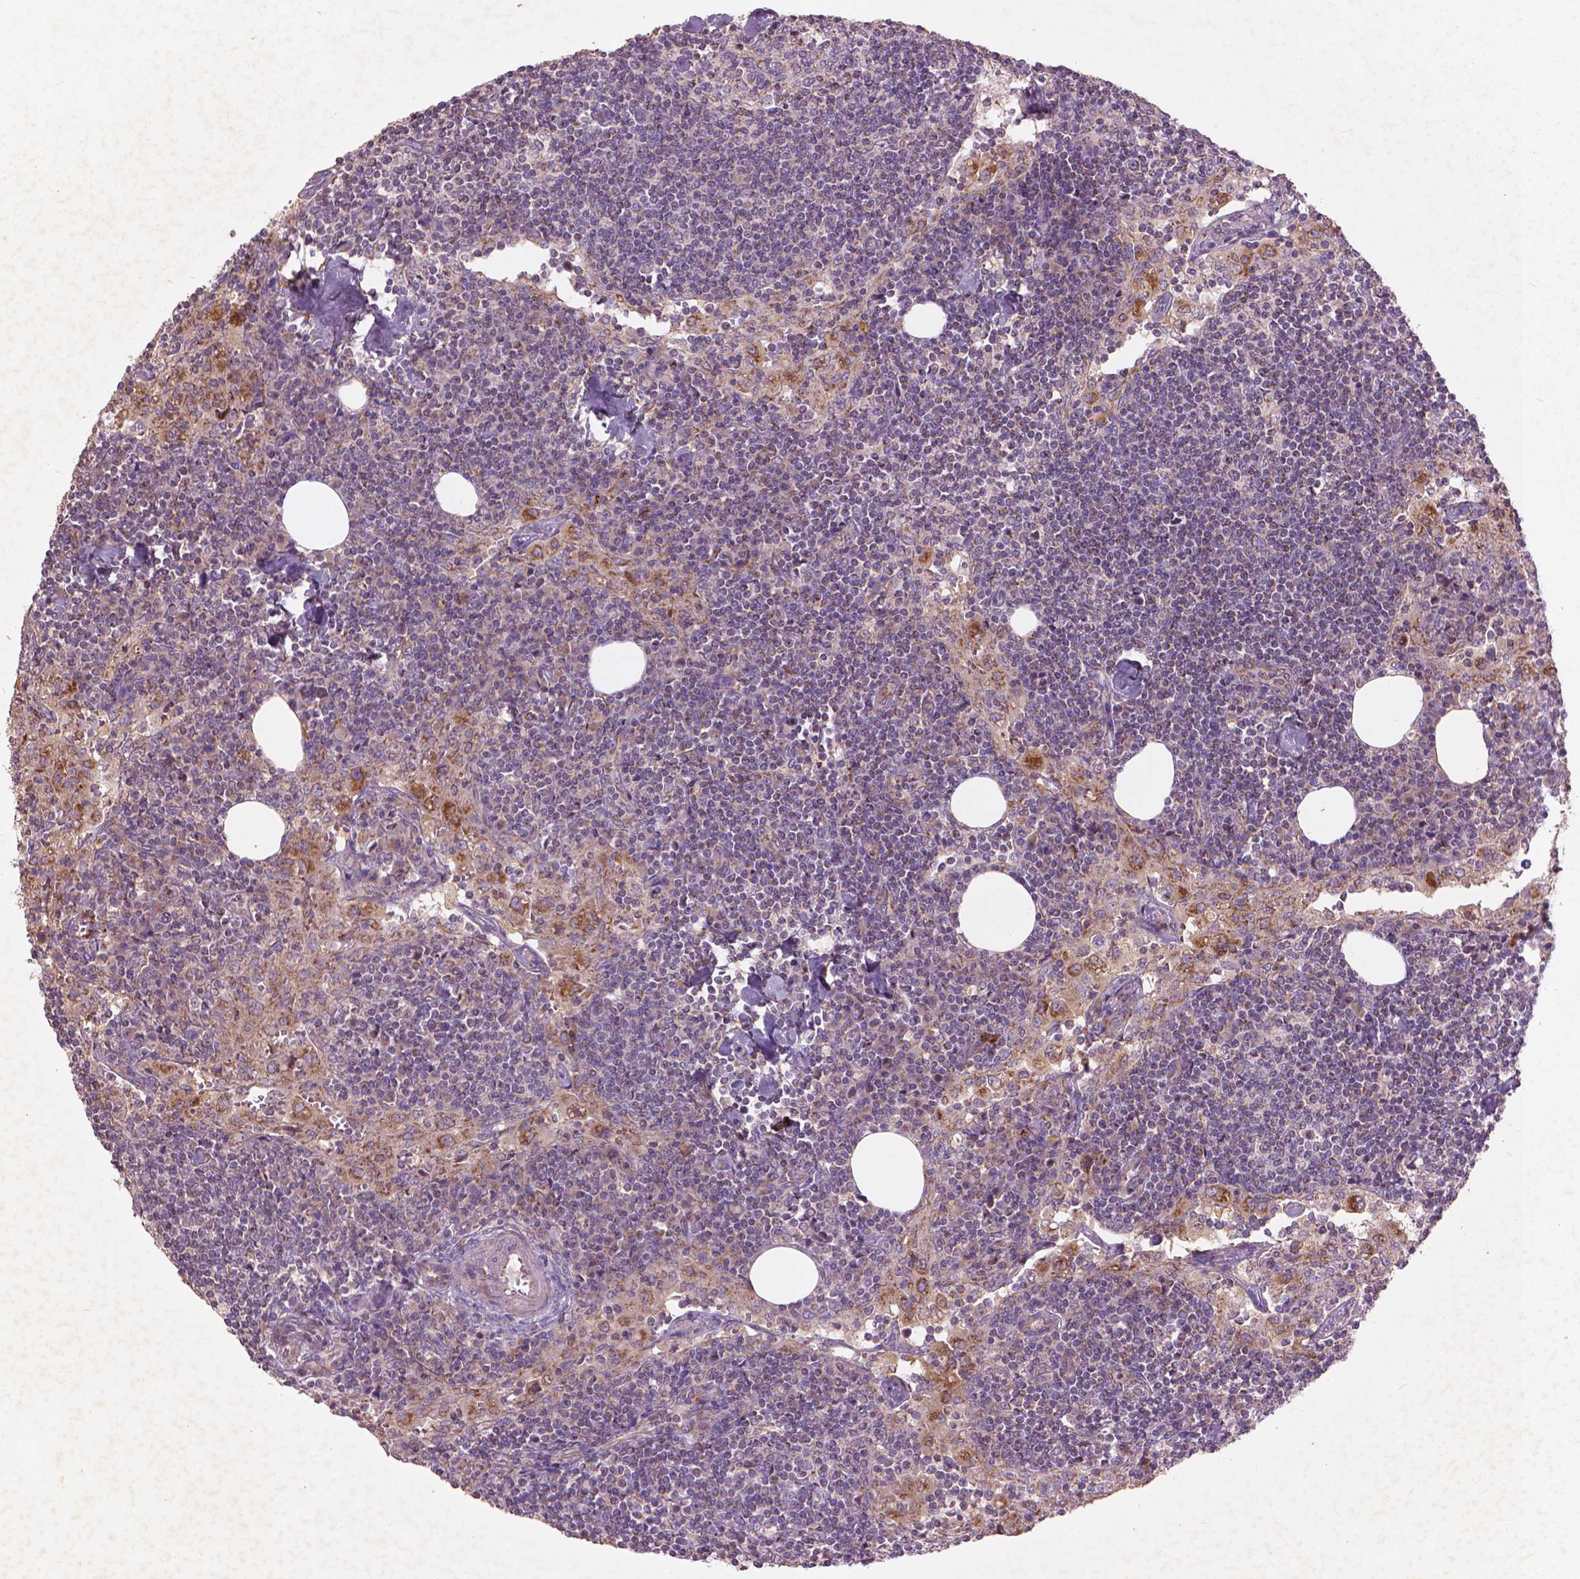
{"staining": {"intensity": "moderate", "quantity": "25%-75%", "location": "cytoplasmic/membranous"}, "tissue": "lymph node", "cell_type": "Germinal center cells", "image_type": "normal", "snomed": [{"axis": "morphology", "description": "Normal tissue, NOS"}, {"axis": "topography", "description": "Lymph node"}], "caption": "Immunohistochemistry (DAB (3,3'-diaminobenzidine)) staining of benign lymph node reveals moderate cytoplasmic/membranous protein expression in approximately 25%-75% of germinal center cells. Using DAB (3,3'-diaminobenzidine) (brown) and hematoxylin (blue) stains, captured at high magnification using brightfield microscopy.", "gene": "NLRX1", "patient": {"sex": "male", "age": 55}}